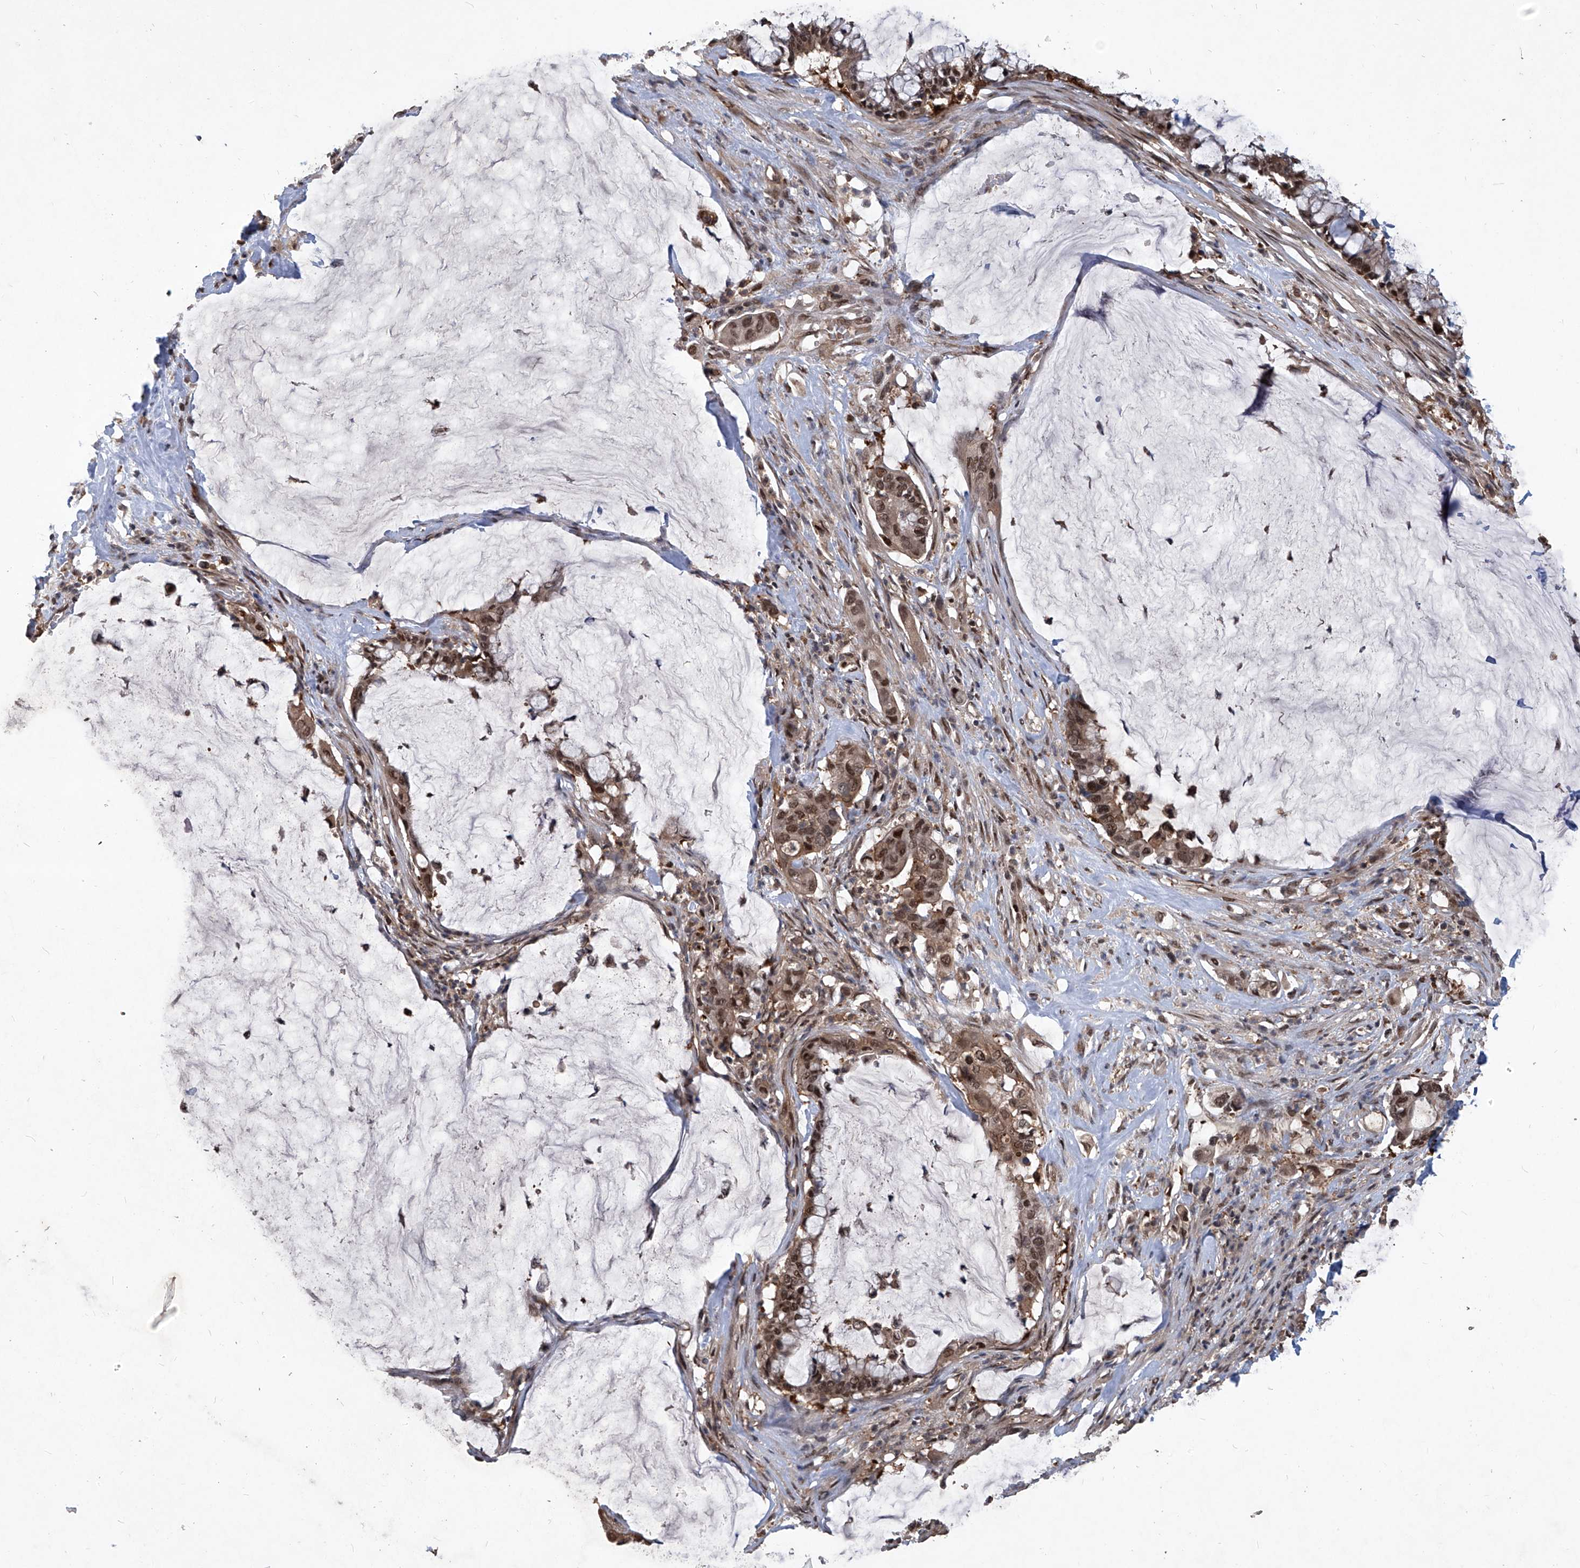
{"staining": {"intensity": "moderate", "quantity": ">75%", "location": "cytoplasmic/membranous,nuclear"}, "tissue": "pancreatic cancer", "cell_type": "Tumor cells", "image_type": "cancer", "snomed": [{"axis": "morphology", "description": "Adenocarcinoma, NOS"}, {"axis": "topography", "description": "Pancreas"}], "caption": "IHC micrograph of pancreatic adenocarcinoma stained for a protein (brown), which demonstrates medium levels of moderate cytoplasmic/membranous and nuclear staining in about >75% of tumor cells.", "gene": "PSMB1", "patient": {"sex": "male", "age": 41}}